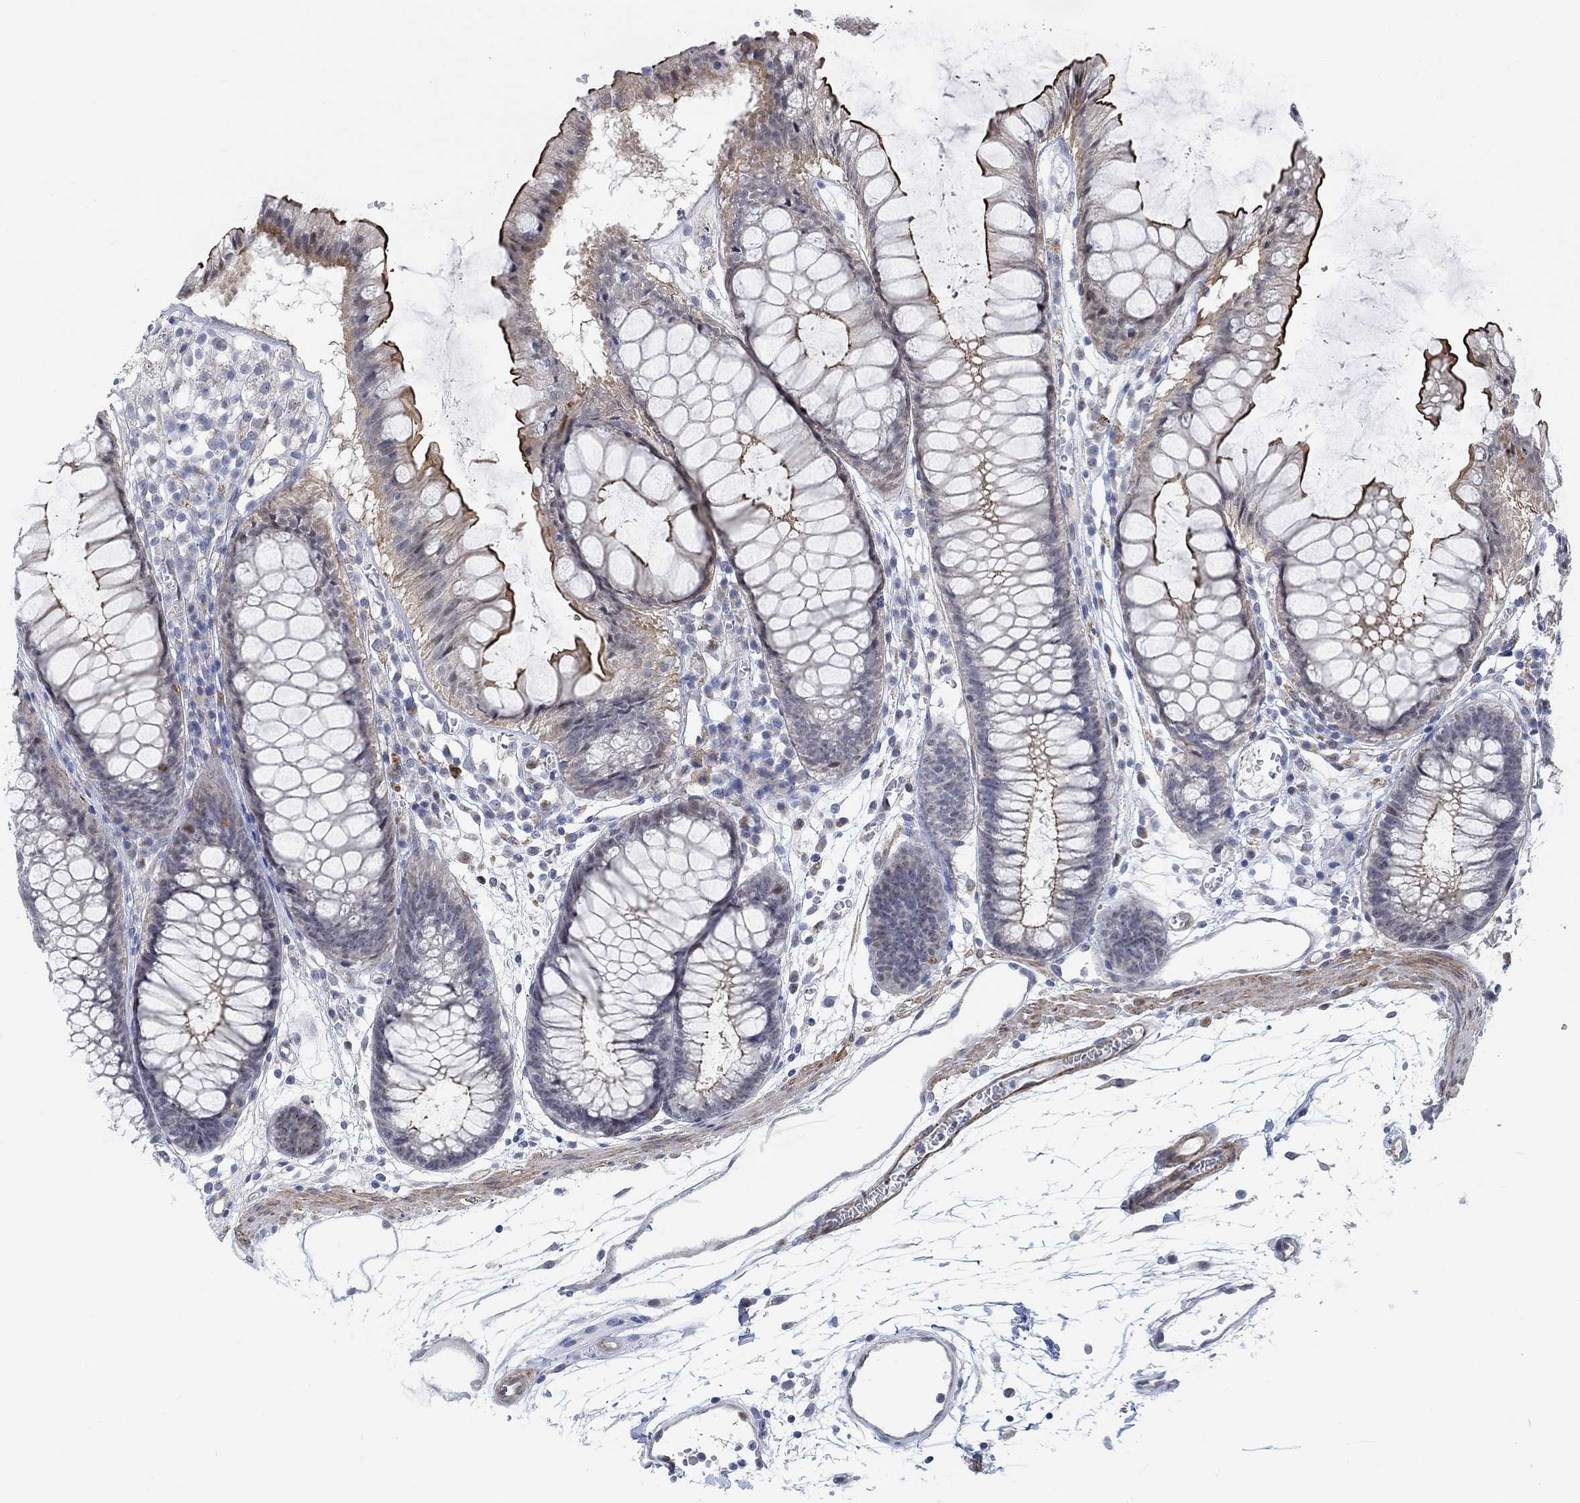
{"staining": {"intensity": "strong", "quantity": "25%-75%", "location": "cytoplasmic/membranous"}, "tissue": "colon", "cell_type": "Endothelial cells", "image_type": "normal", "snomed": [{"axis": "morphology", "description": "Normal tissue, NOS"}, {"axis": "morphology", "description": "Adenocarcinoma, NOS"}, {"axis": "topography", "description": "Colon"}], "caption": "Immunohistochemistry of unremarkable colon demonstrates high levels of strong cytoplasmic/membranous staining in about 25%-75% of endothelial cells.", "gene": "KCNH8", "patient": {"sex": "male", "age": 65}}